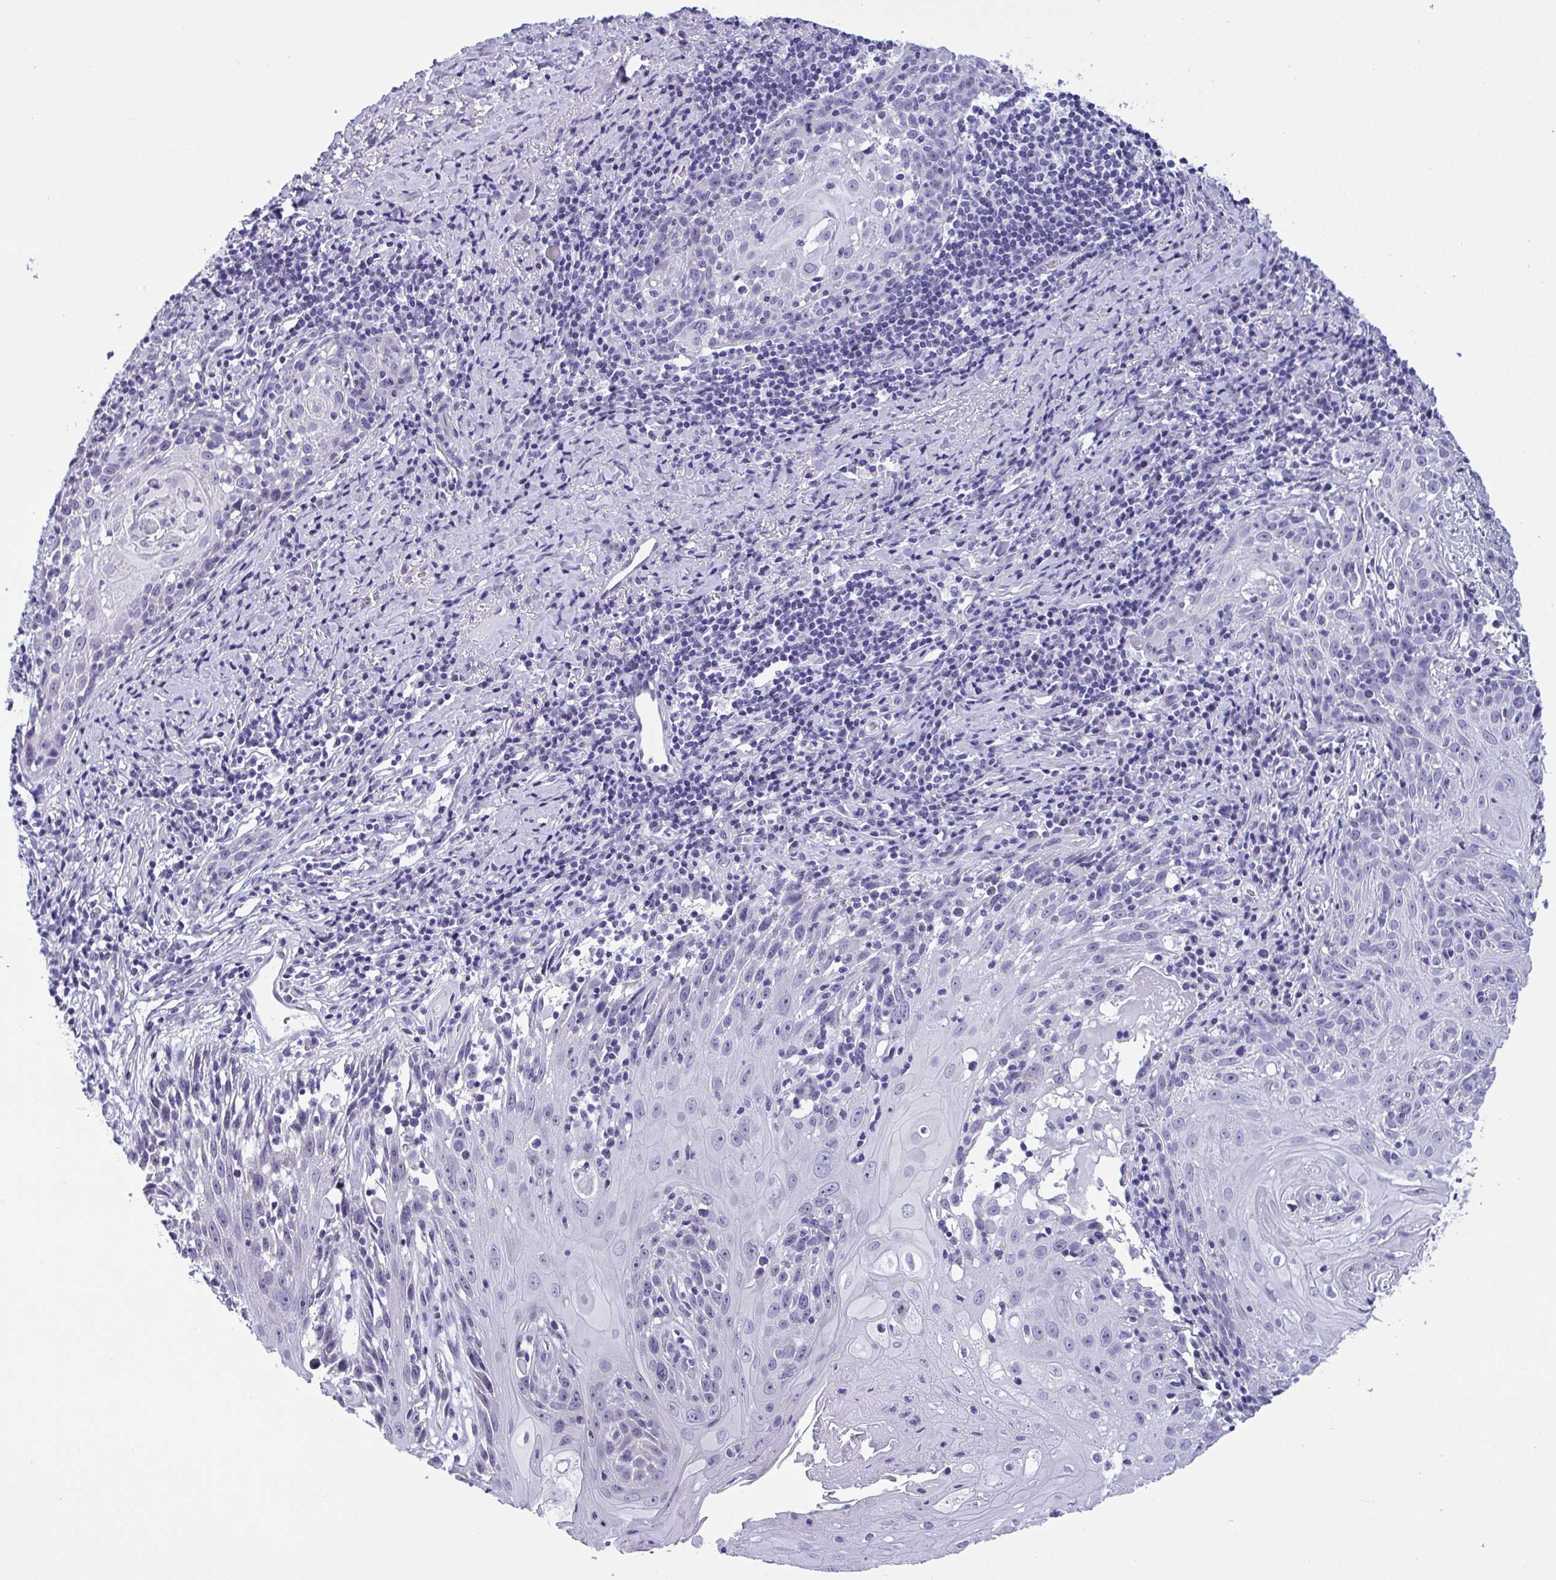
{"staining": {"intensity": "negative", "quantity": "none", "location": "none"}, "tissue": "skin cancer", "cell_type": "Tumor cells", "image_type": "cancer", "snomed": [{"axis": "morphology", "description": "Squamous cell carcinoma, NOS"}, {"axis": "topography", "description": "Skin"}, {"axis": "topography", "description": "Vulva"}], "caption": "Micrograph shows no protein staining in tumor cells of skin cancer (squamous cell carcinoma) tissue.", "gene": "YBX2", "patient": {"sex": "female", "age": 76}}